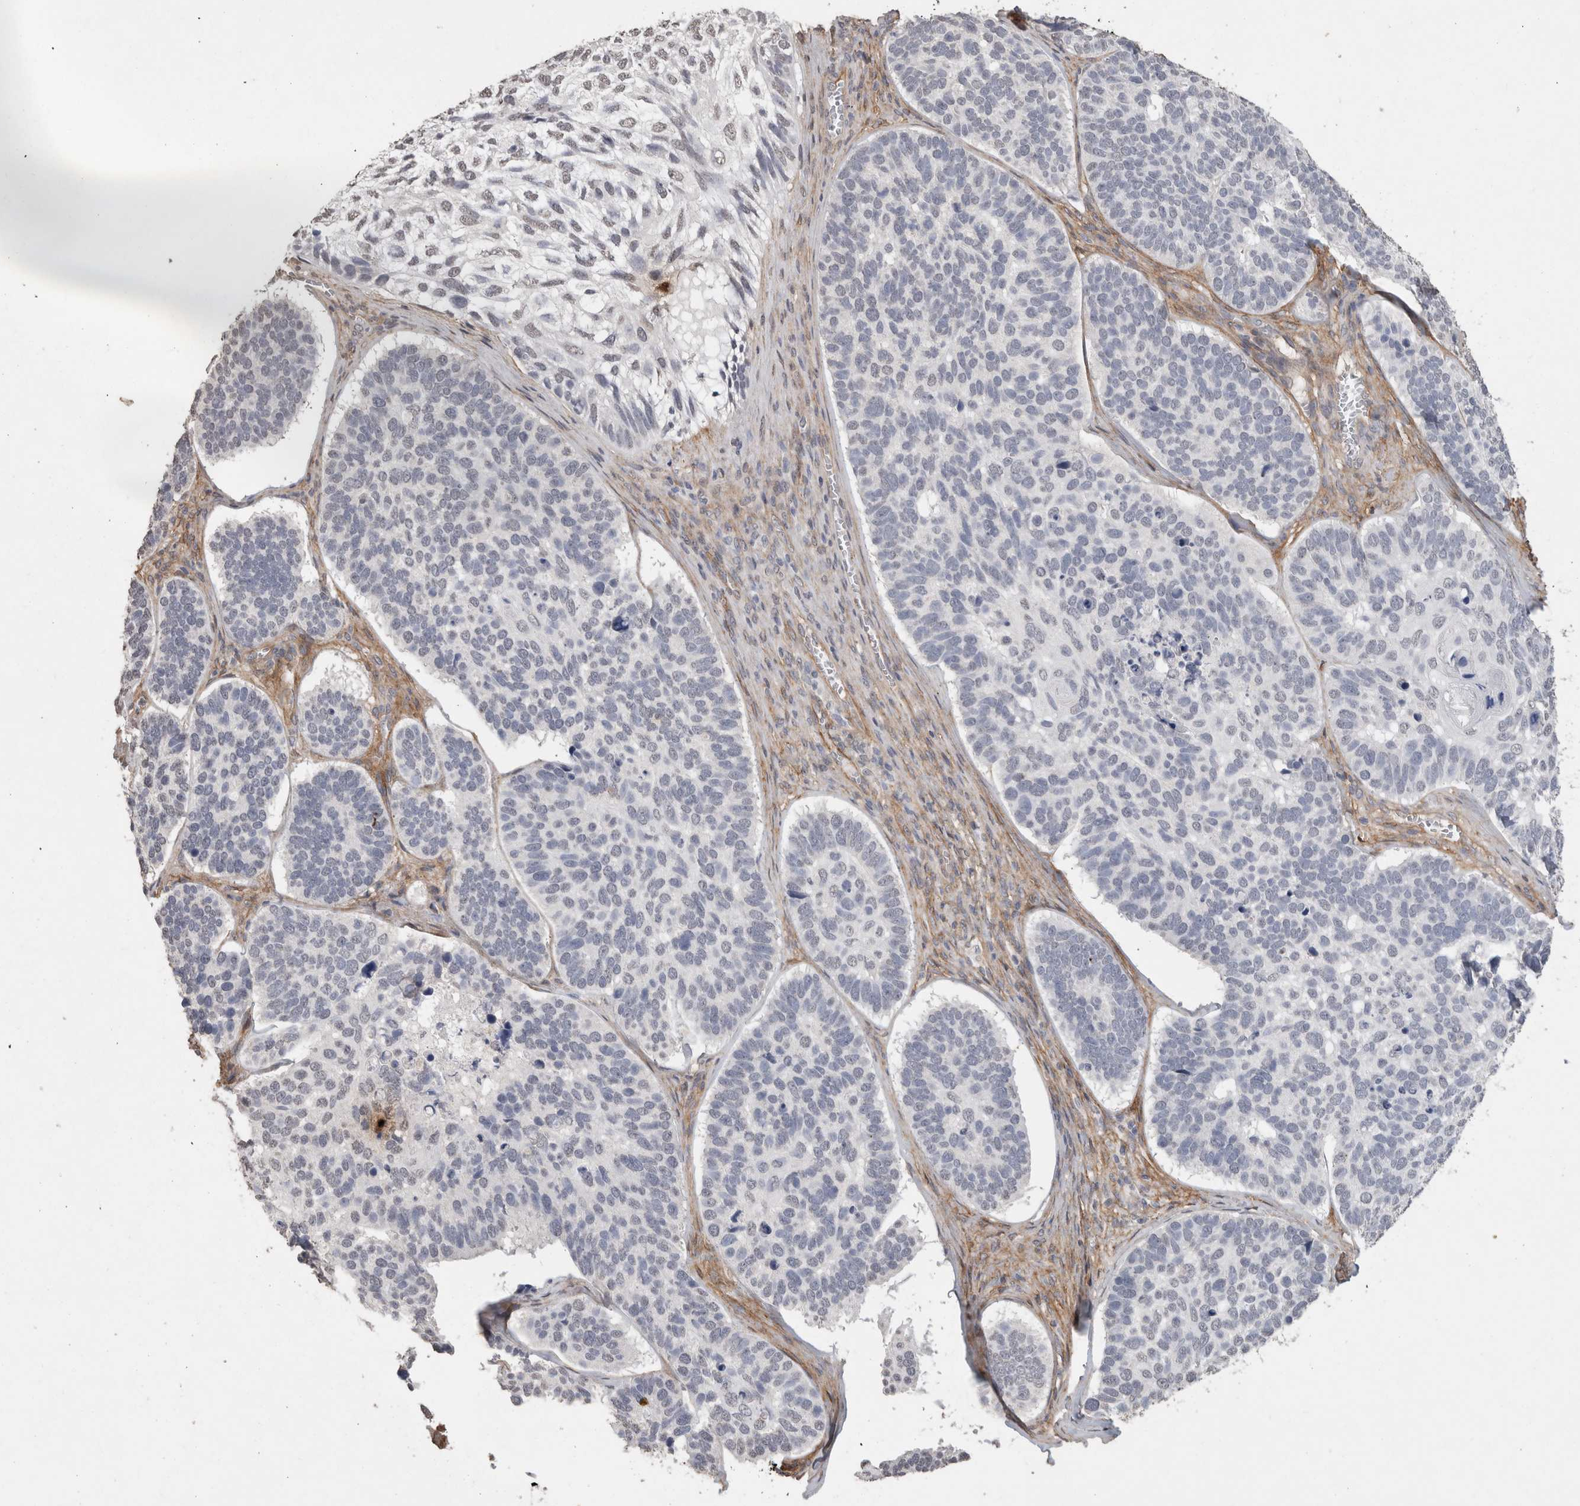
{"staining": {"intensity": "negative", "quantity": "none", "location": "none"}, "tissue": "skin cancer", "cell_type": "Tumor cells", "image_type": "cancer", "snomed": [{"axis": "morphology", "description": "Basal cell carcinoma"}, {"axis": "topography", "description": "Skin"}], "caption": "This is an immunohistochemistry (IHC) micrograph of skin cancer. There is no positivity in tumor cells.", "gene": "RECK", "patient": {"sex": "male", "age": 62}}